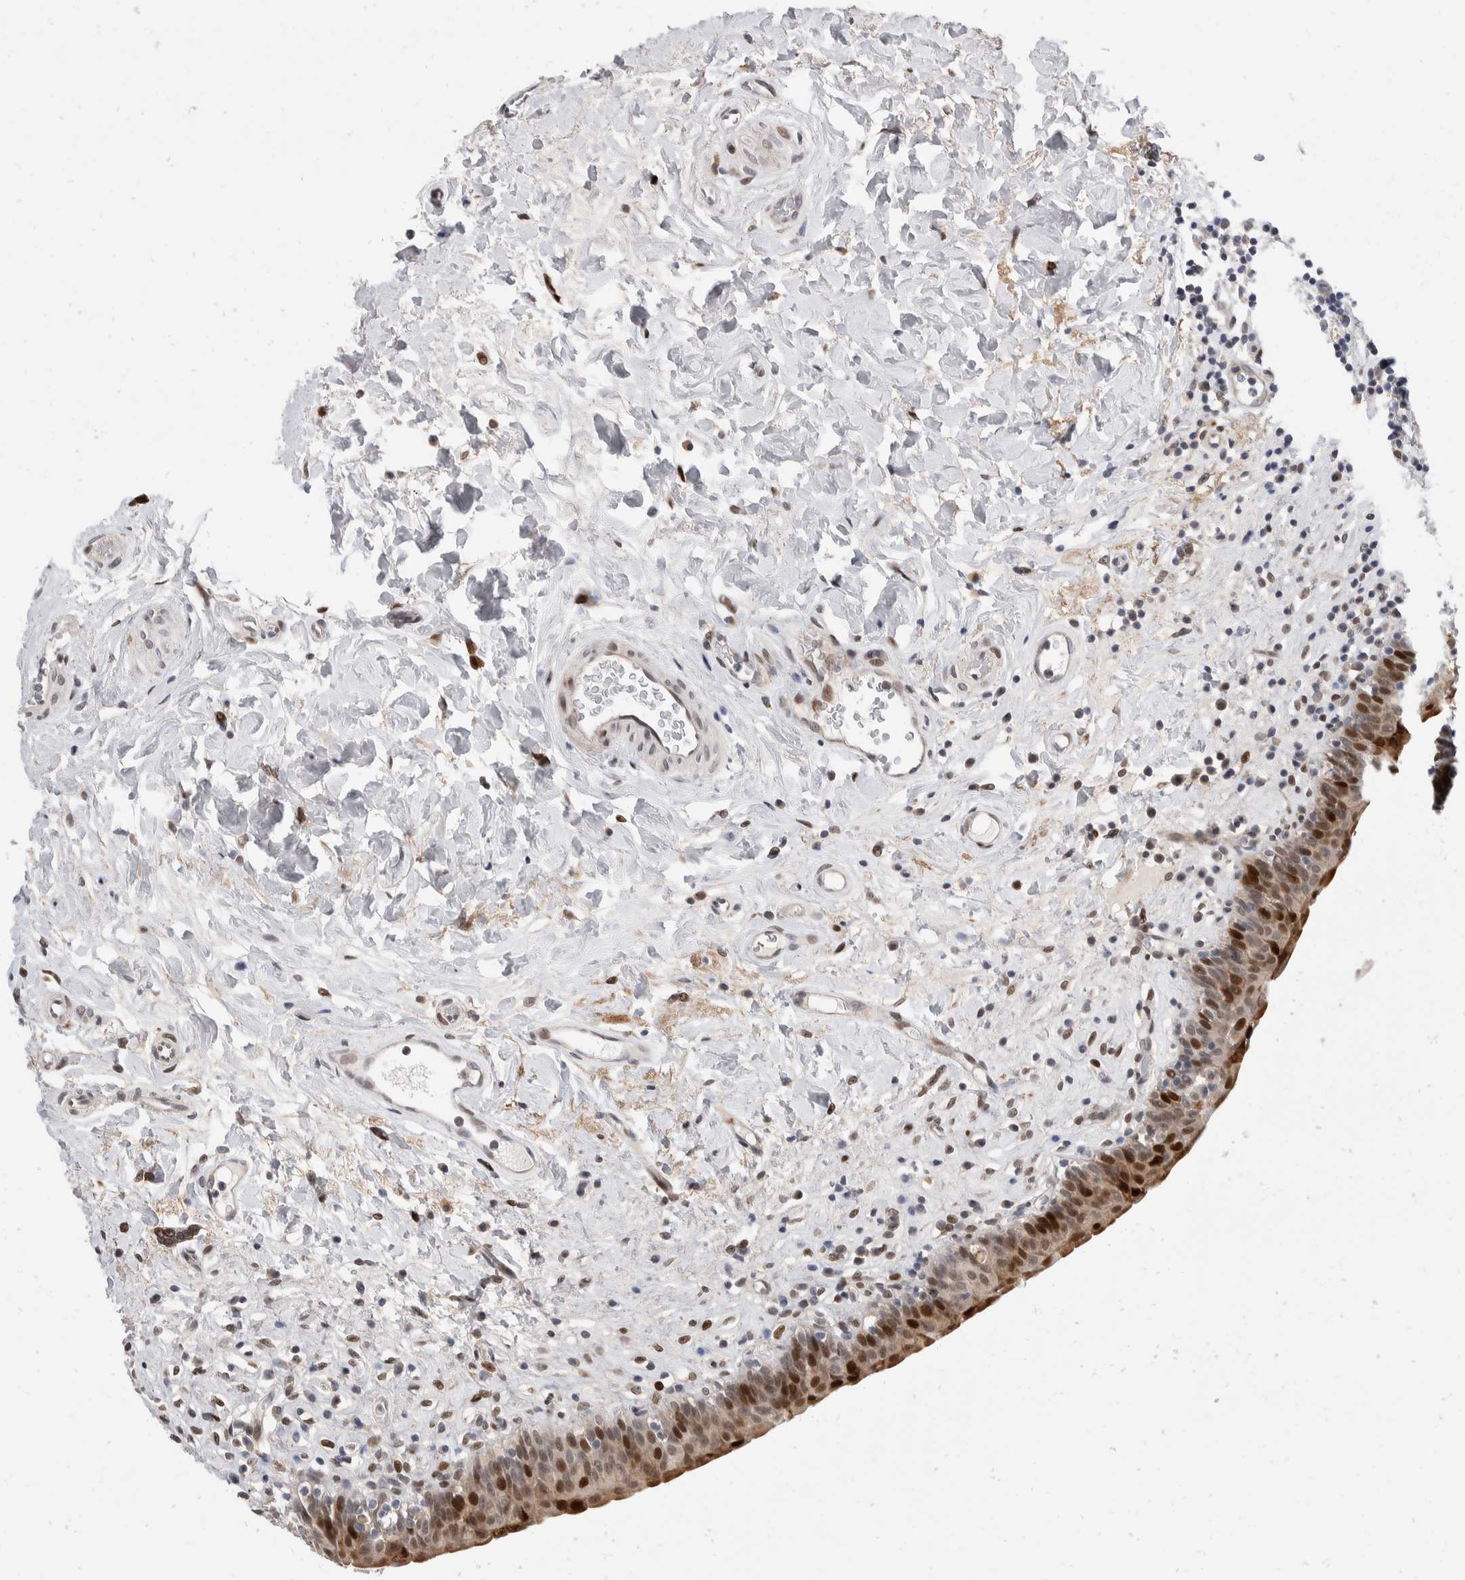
{"staining": {"intensity": "moderate", "quantity": "25%-75%", "location": "nuclear"}, "tissue": "urinary bladder", "cell_type": "Urothelial cells", "image_type": "normal", "snomed": [{"axis": "morphology", "description": "Normal tissue, NOS"}, {"axis": "topography", "description": "Urinary bladder"}], "caption": "Protein staining of normal urinary bladder exhibits moderate nuclear positivity in approximately 25%-75% of urothelial cells.", "gene": "ZNF703", "patient": {"sex": "male", "age": 83}}